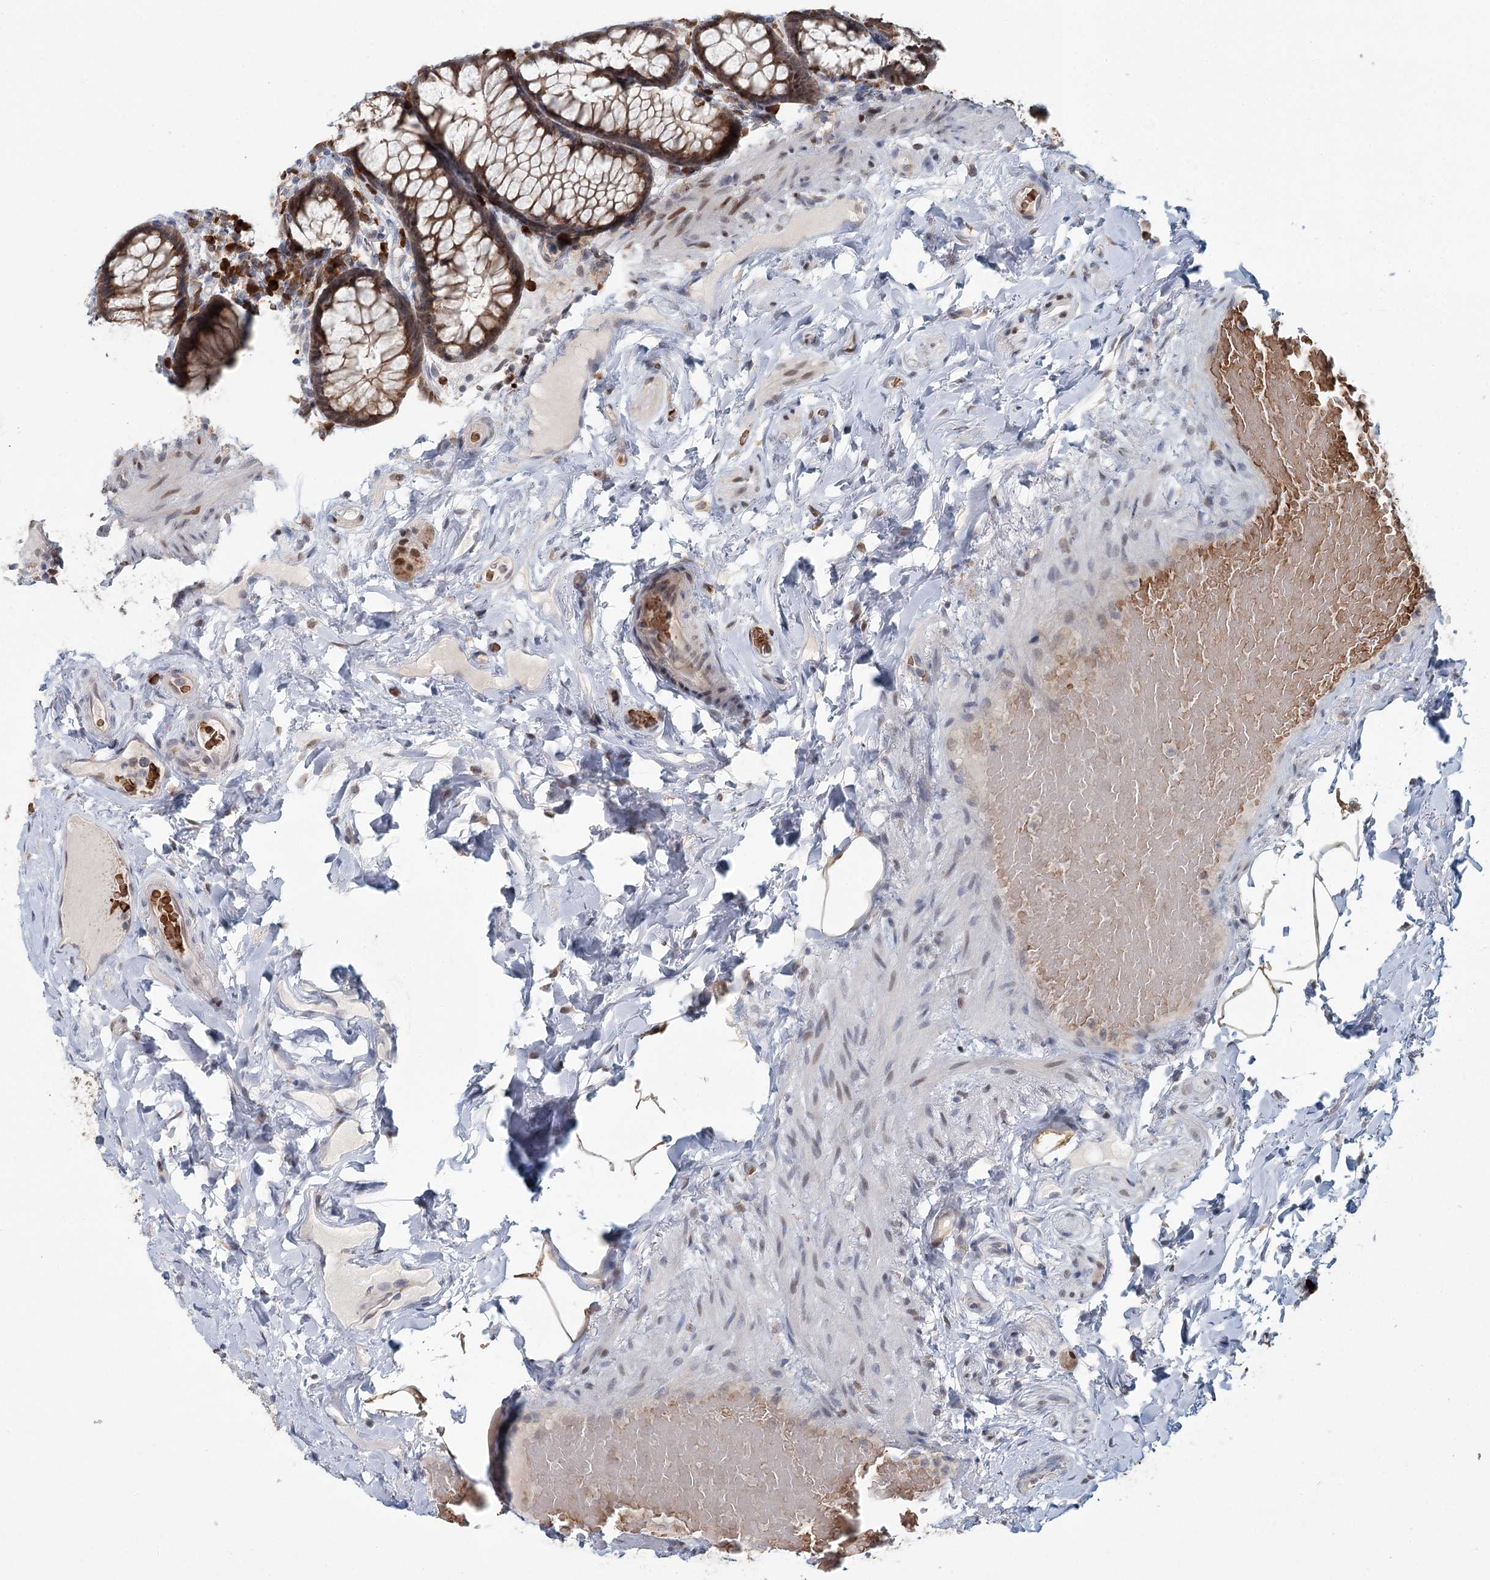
{"staining": {"intensity": "strong", "quantity": ">75%", "location": "cytoplasmic/membranous"}, "tissue": "rectum", "cell_type": "Glandular cells", "image_type": "normal", "snomed": [{"axis": "morphology", "description": "Normal tissue, NOS"}, {"axis": "topography", "description": "Rectum"}], "caption": "Strong cytoplasmic/membranous positivity for a protein is present in about >75% of glandular cells of unremarkable rectum using immunohistochemistry (IHC).", "gene": "ADK", "patient": {"sex": "male", "age": 83}}